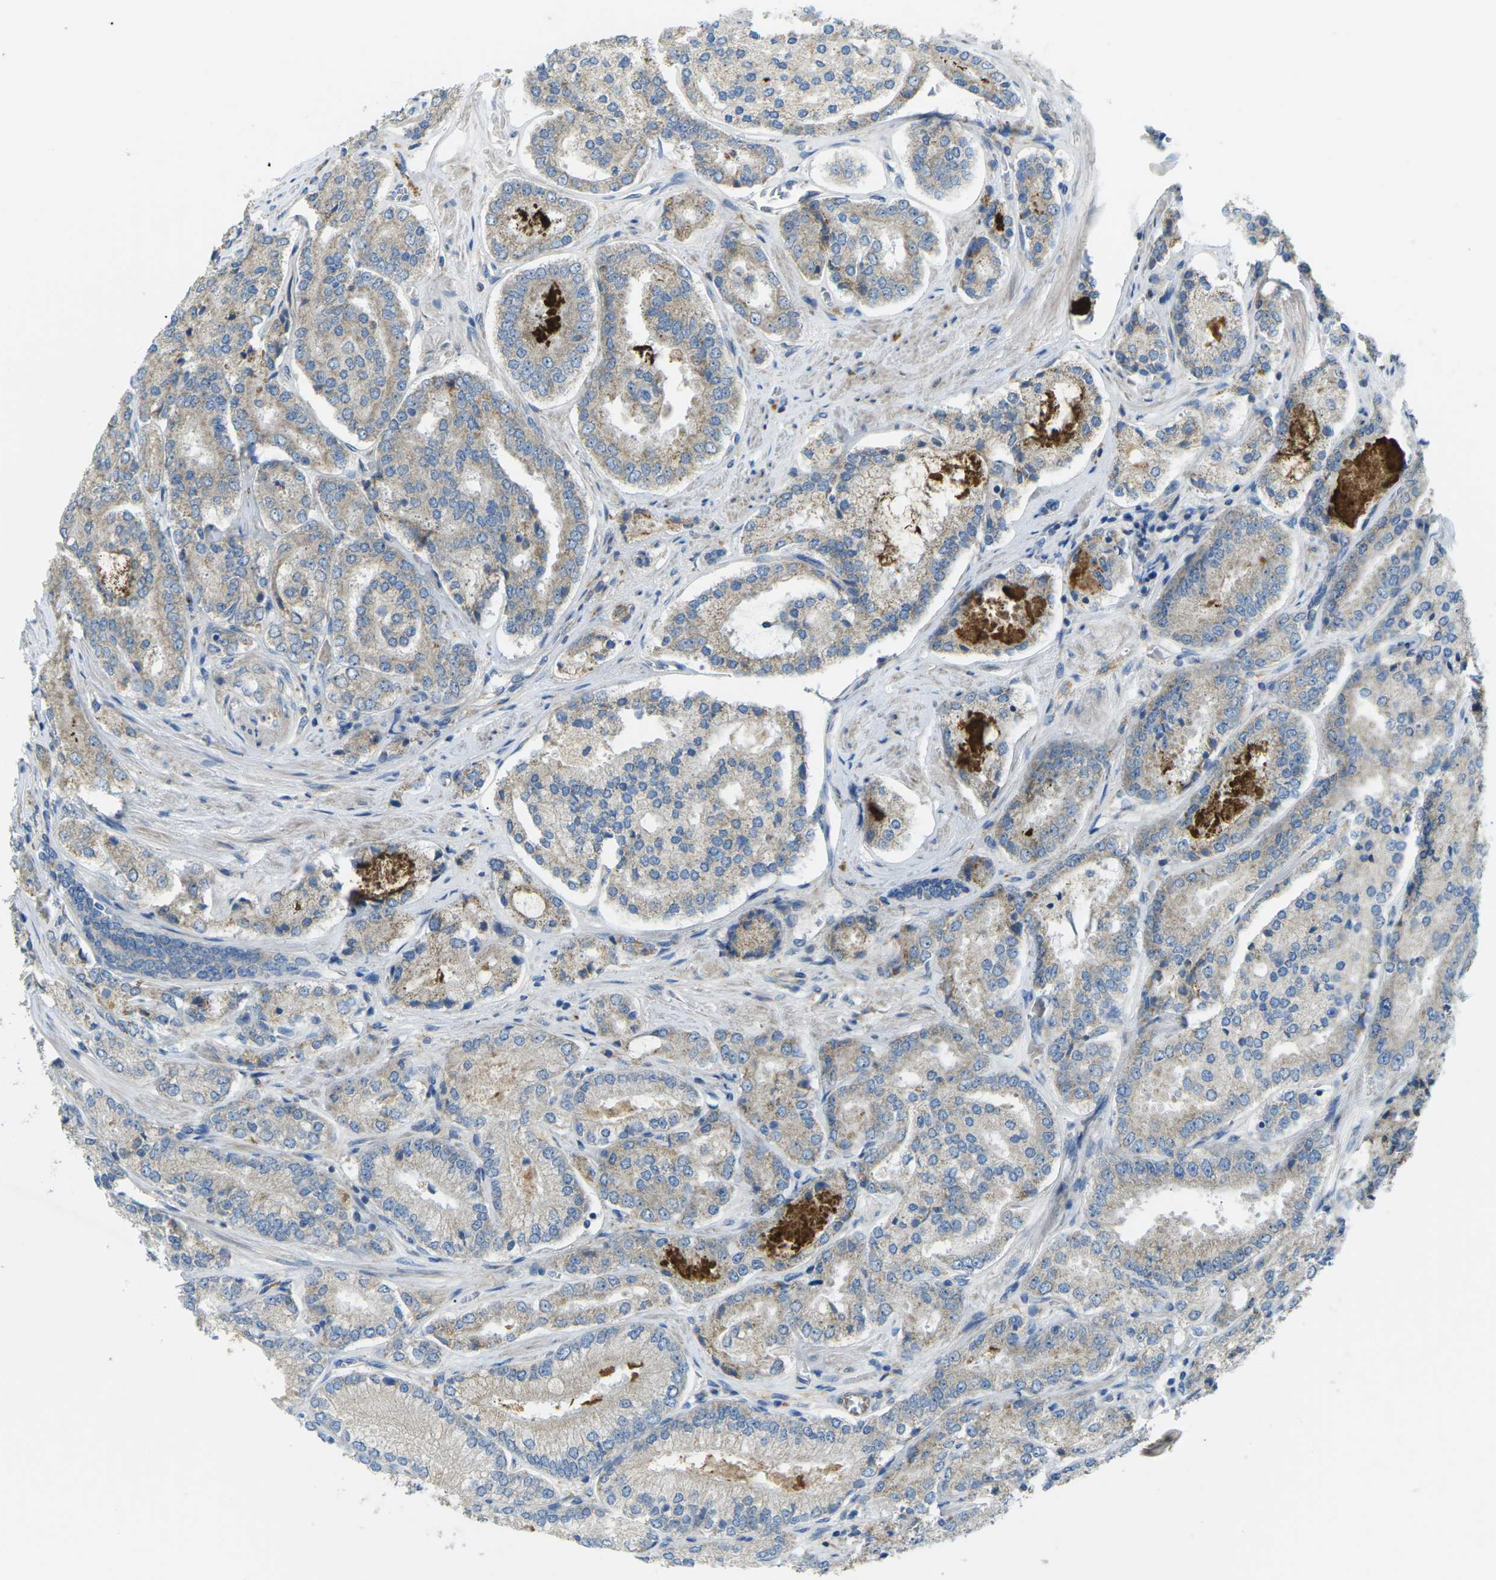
{"staining": {"intensity": "weak", "quantity": ">75%", "location": "cytoplasmic/membranous"}, "tissue": "prostate cancer", "cell_type": "Tumor cells", "image_type": "cancer", "snomed": [{"axis": "morphology", "description": "Adenocarcinoma, High grade"}, {"axis": "topography", "description": "Prostate"}], "caption": "High-magnification brightfield microscopy of prostate cancer stained with DAB (3,3'-diaminobenzidine) (brown) and counterstained with hematoxylin (blue). tumor cells exhibit weak cytoplasmic/membranous expression is appreciated in approximately>75% of cells.", "gene": "MYLK4", "patient": {"sex": "male", "age": 65}}